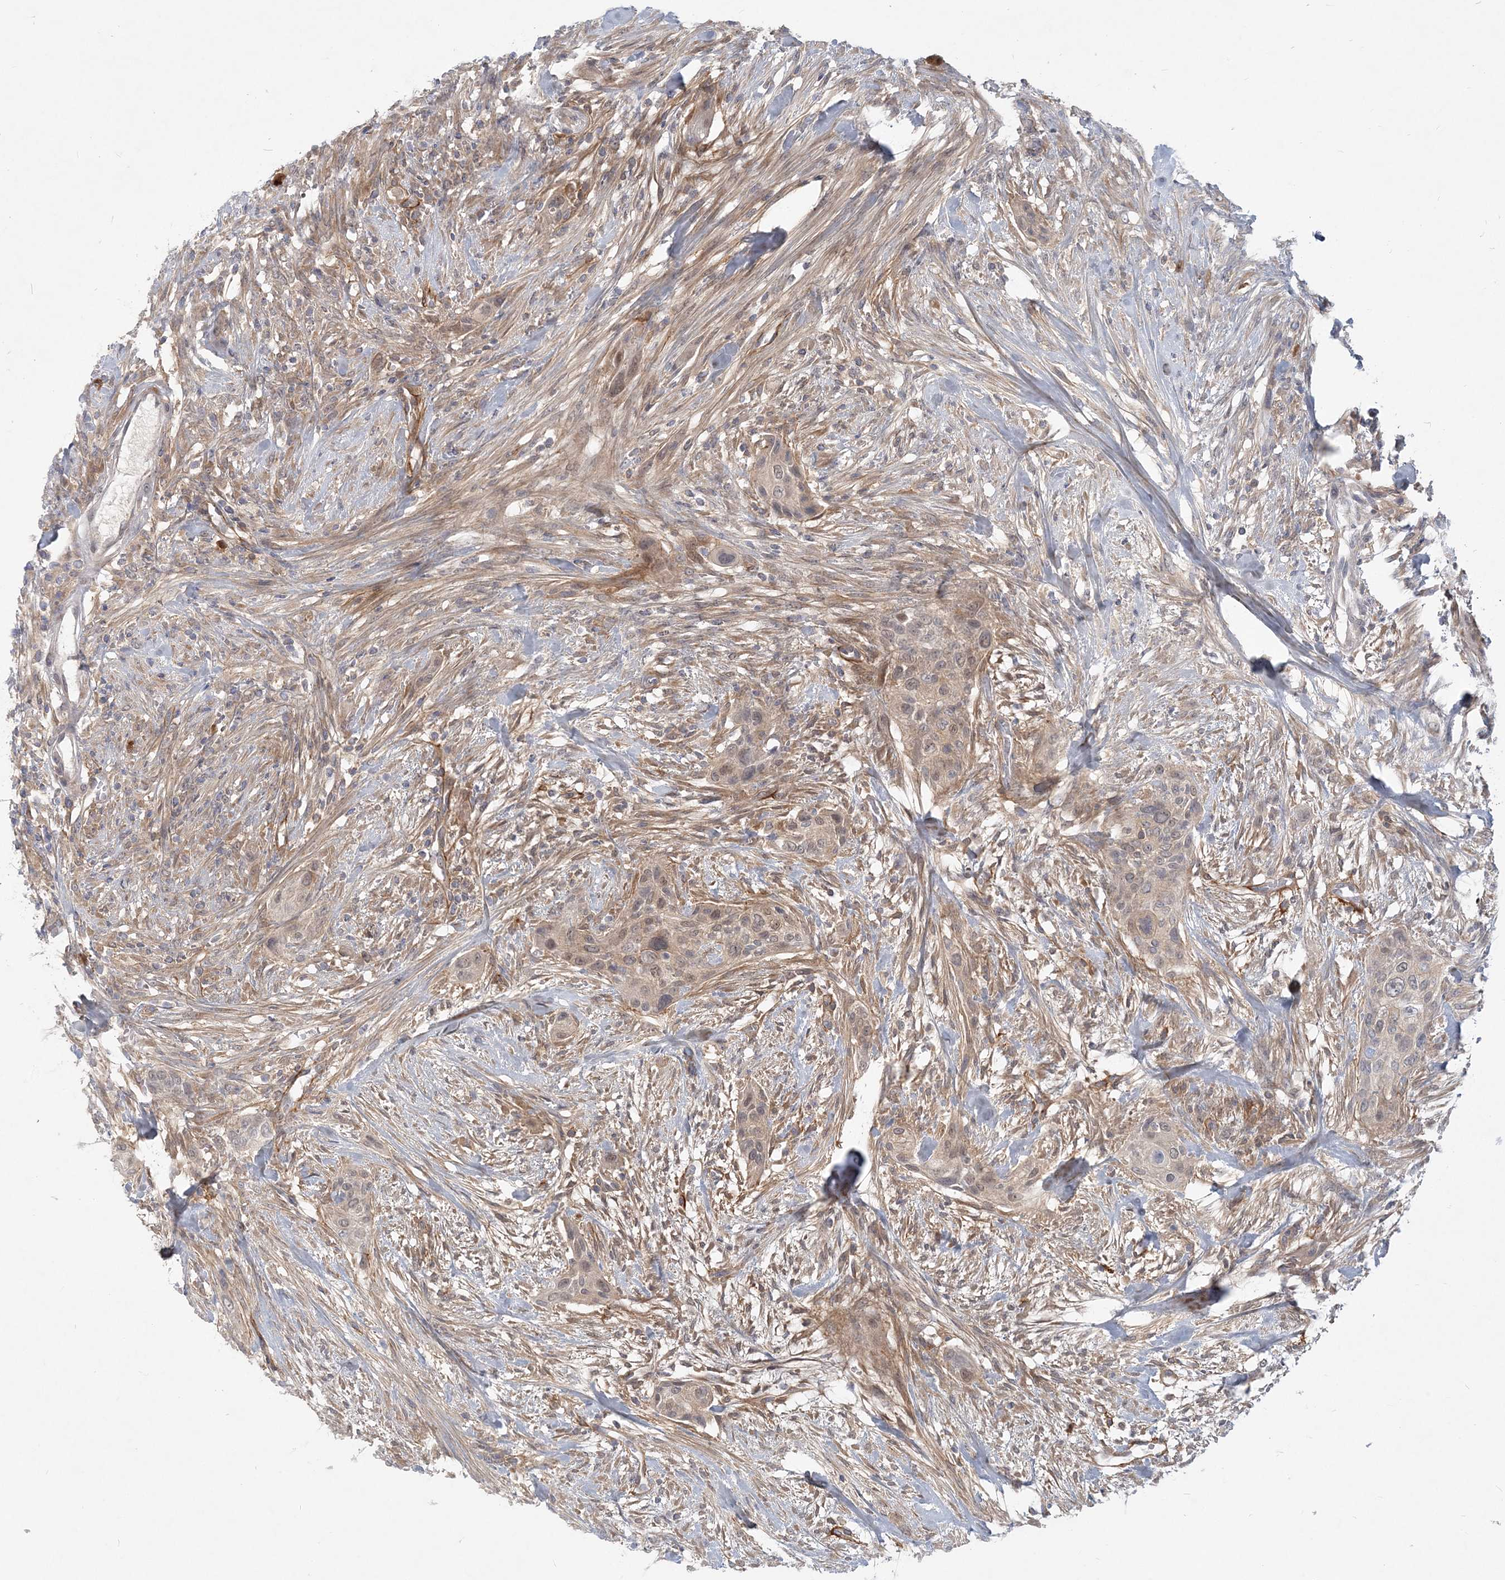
{"staining": {"intensity": "weak", "quantity": "<25%", "location": "cytoplasmic/membranous"}, "tissue": "urothelial cancer", "cell_type": "Tumor cells", "image_type": "cancer", "snomed": [{"axis": "morphology", "description": "Urothelial carcinoma, High grade"}, {"axis": "topography", "description": "Urinary bladder"}], "caption": "This is an immunohistochemistry image of urothelial cancer. There is no positivity in tumor cells.", "gene": "GMPPA", "patient": {"sex": "male", "age": 35}}